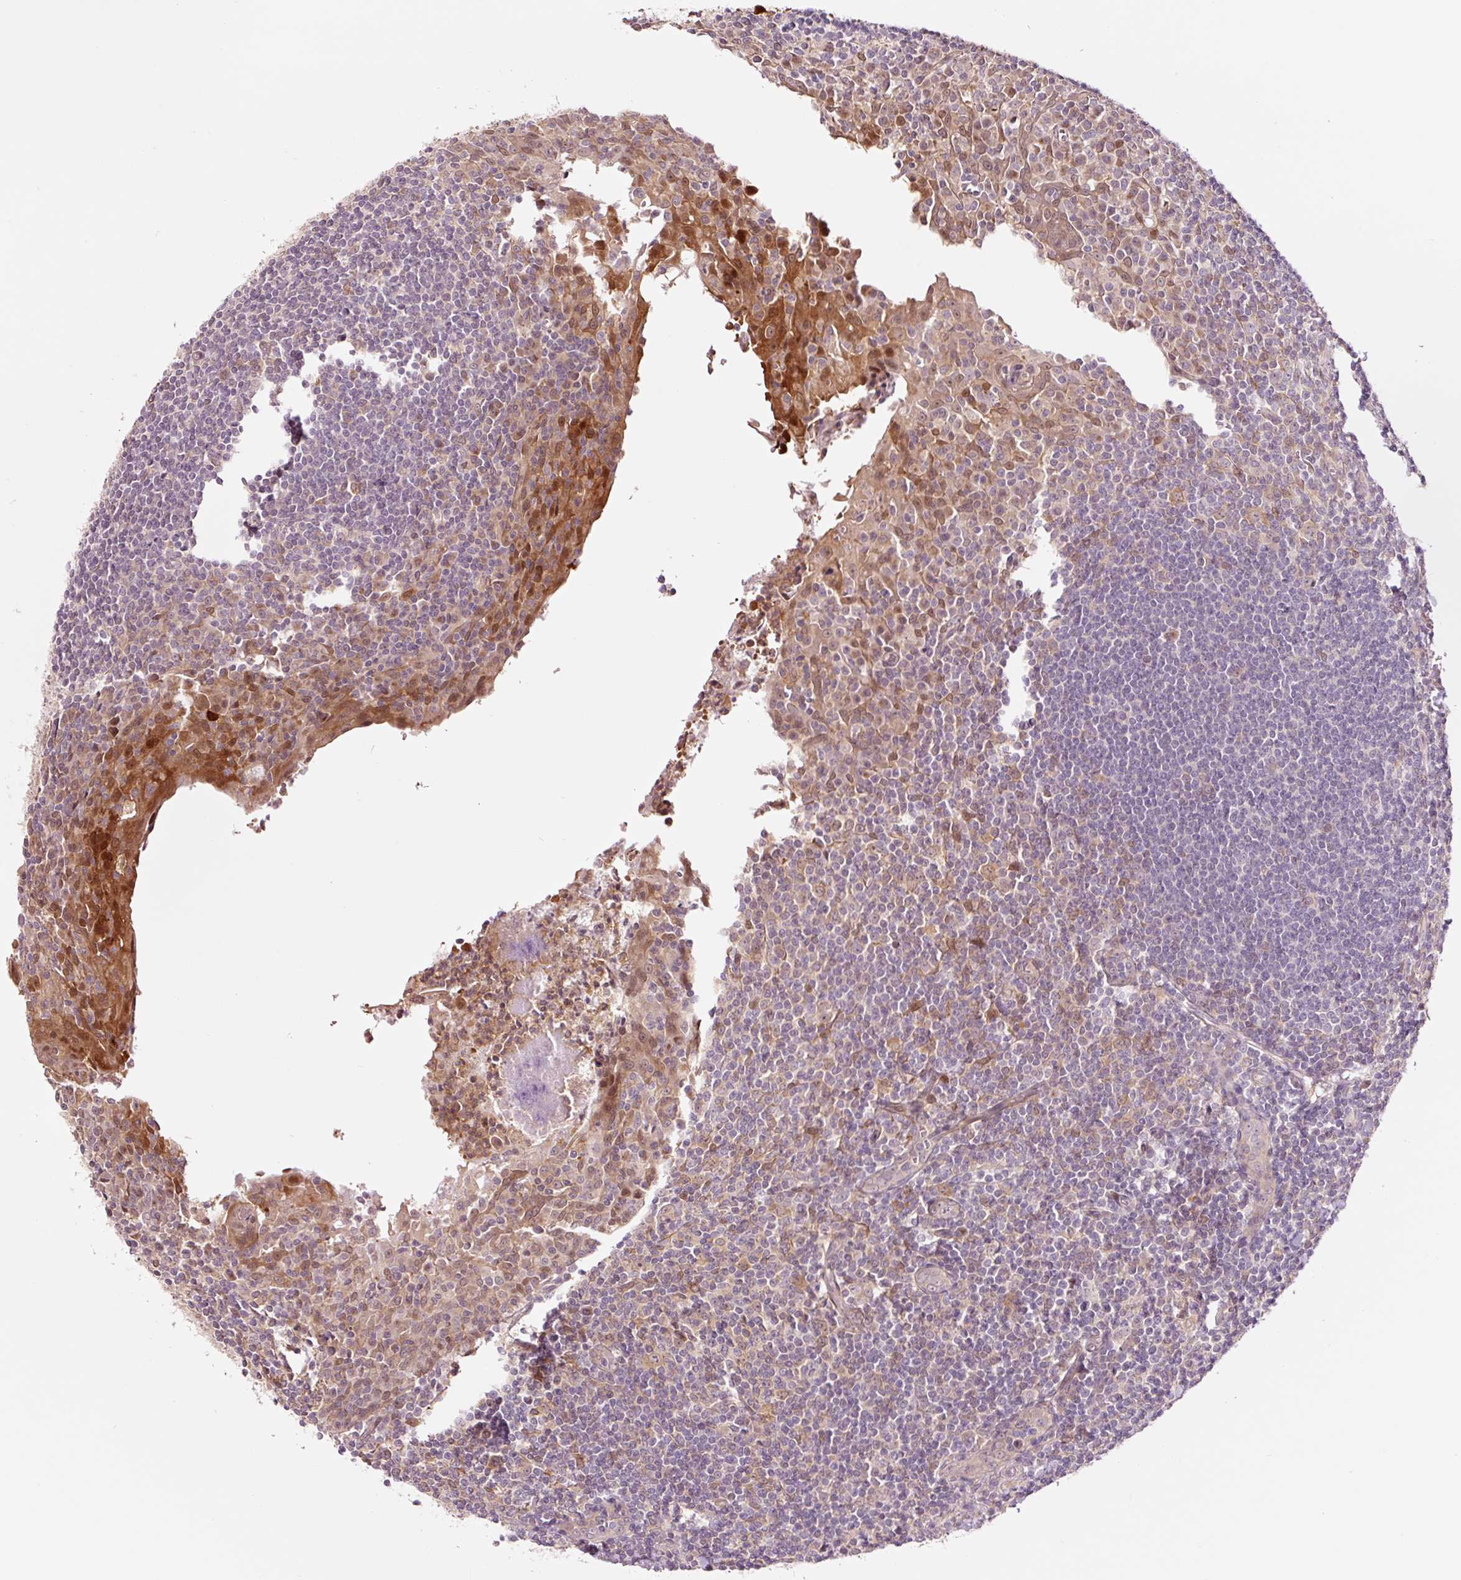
{"staining": {"intensity": "strong", "quantity": "25%-75%", "location": "cytoplasmic/membranous,nuclear"}, "tissue": "tonsil", "cell_type": "Germinal center cells", "image_type": "normal", "snomed": [{"axis": "morphology", "description": "Normal tissue, NOS"}, {"axis": "topography", "description": "Tonsil"}], "caption": "Immunohistochemical staining of benign tonsil shows strong cytoplasmic/membranous,nuclear protein expression in about 25%-75% of germinal center cells. The protein is shown in brown color, while the nuclei are stained blue.", "gene": "FBXL14", "patient": {"sex": "male", "age": 27}}